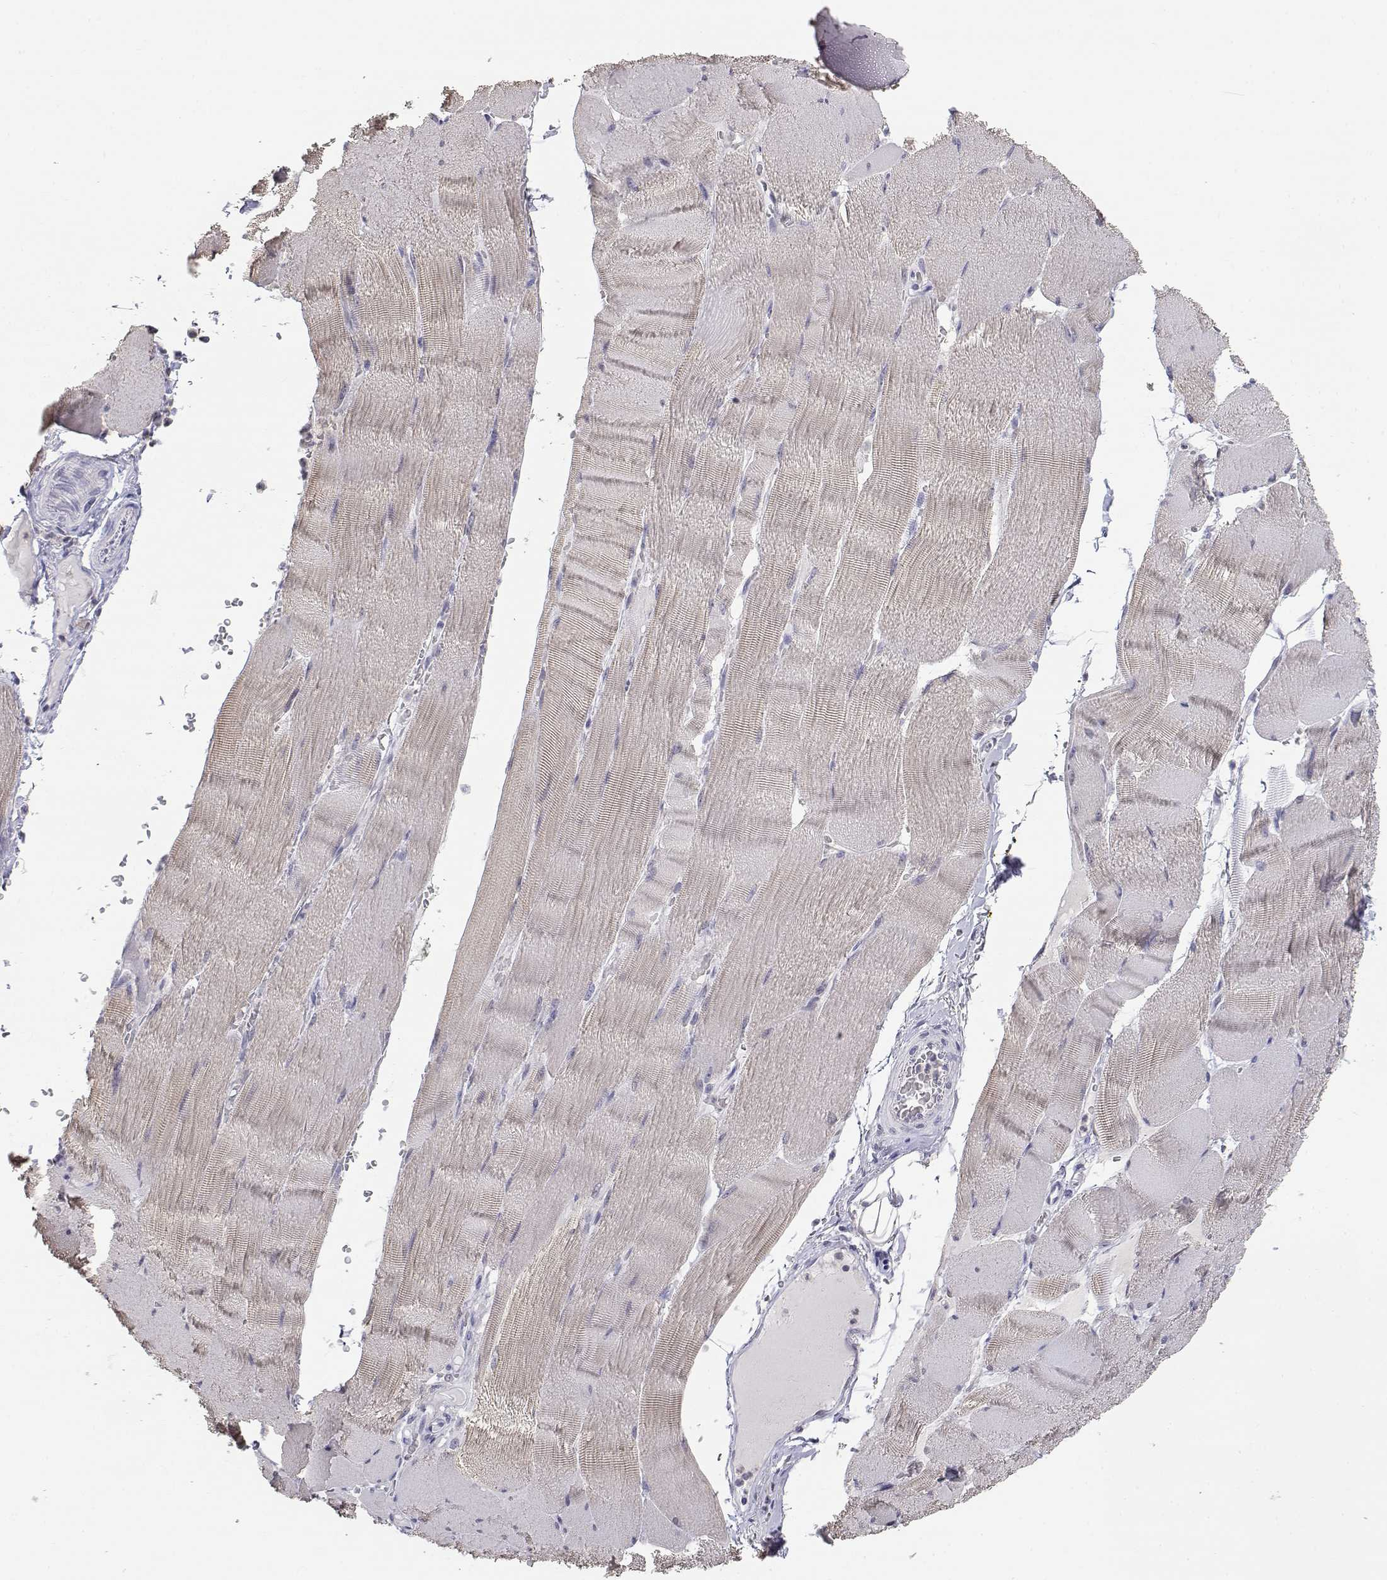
{"staining": {"intensity": "weak", "quantity": "<25%", "location": "cytoplasmic/membranous"}, "tissue": "skeletal muscle", "cell_type": "Myocytes", "image_type": "normal", "snomed": [{"axis": "morphology", "description": "Normal tissue, NOS"}, {"axis": "topography", "description": "Skeletal muscle"}], "caption": "An immunohistochemistry micrograph of unremarkable skeletal muscle is shown. There is no staining in myocytes of skeletal muscle.", "gene": "ADA", "patient": {"sex": "male", "age": 56}}